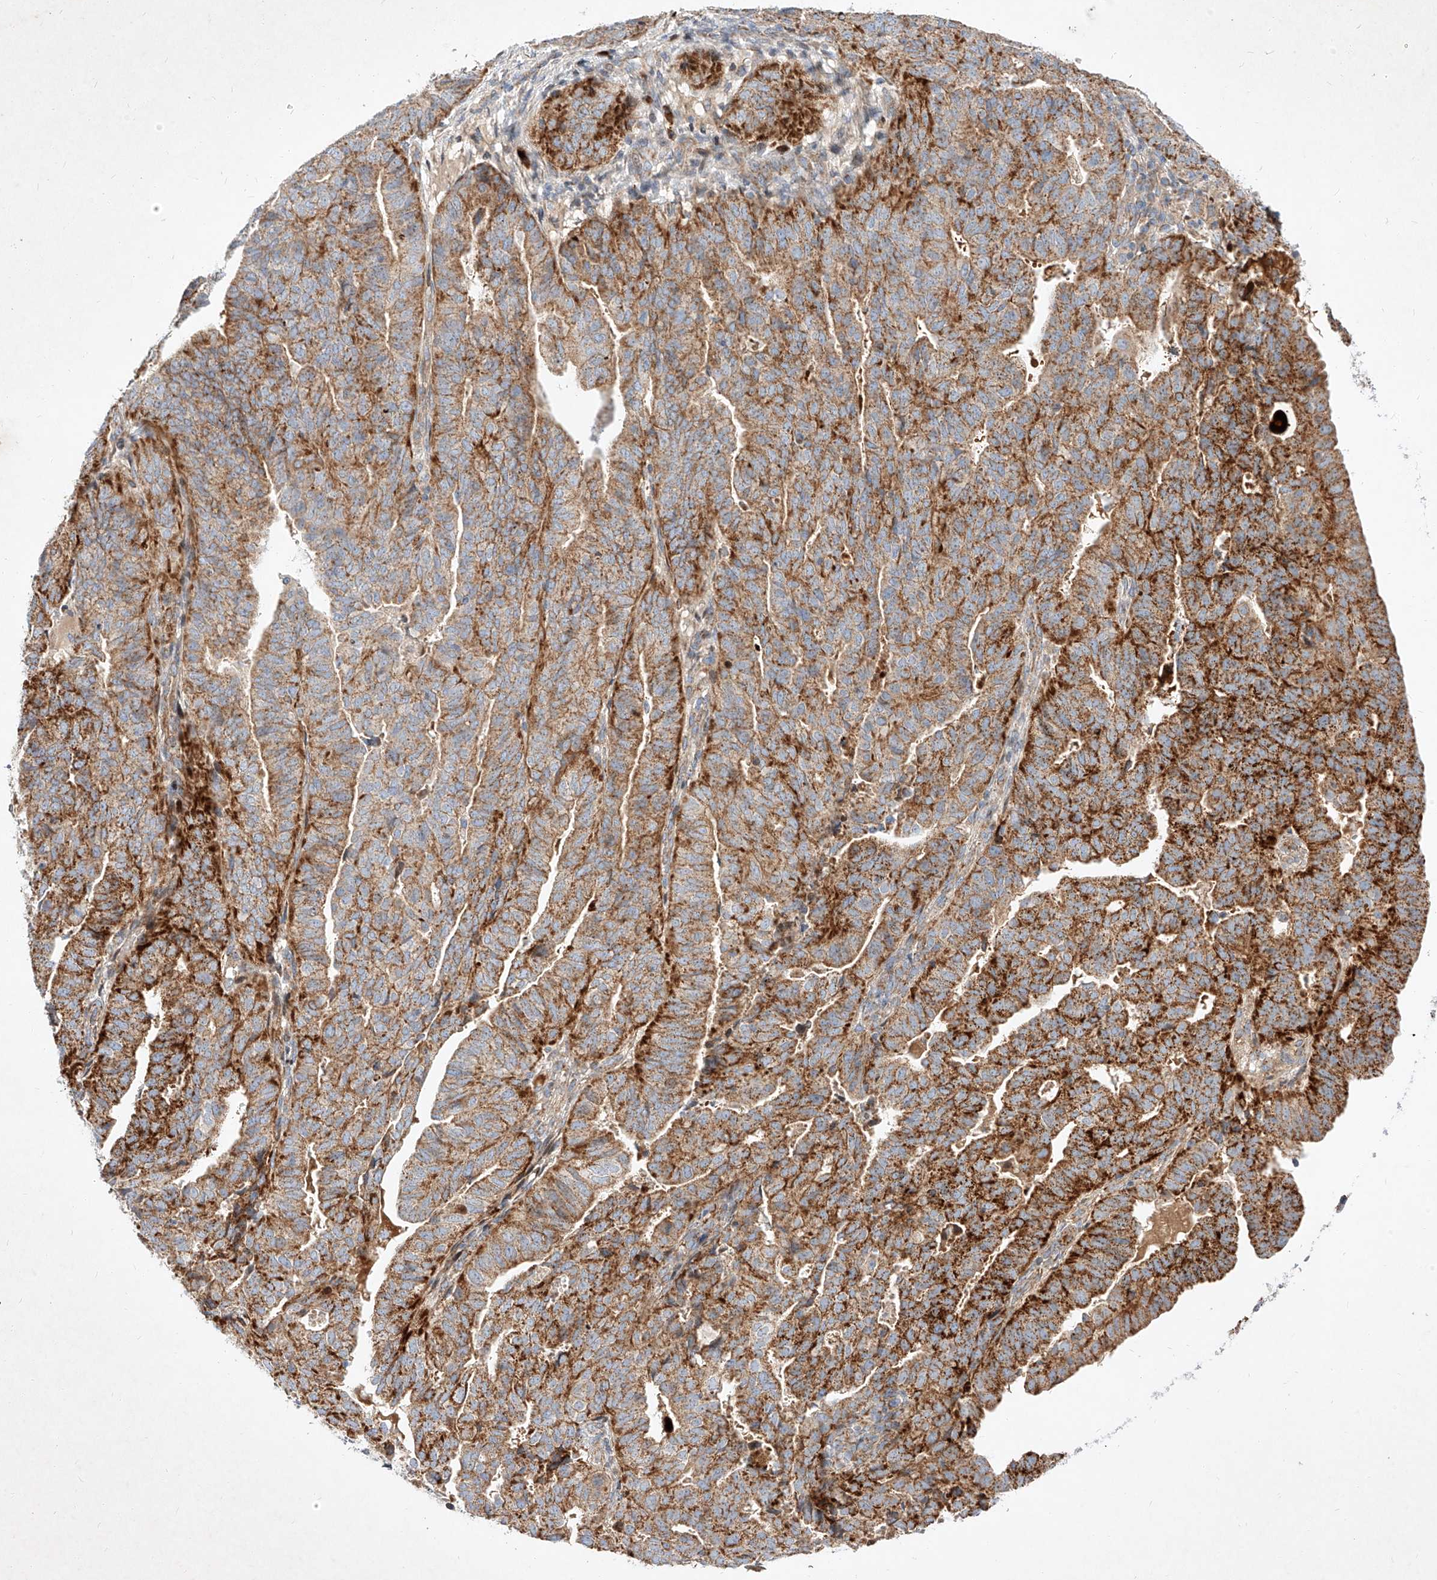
{"staining": {"intensity": "strong", "quantity": ">75%", "location": "cytoplasmic/membranous"}, "tissue": "endometrial cancer", "cell_type": "Tumor cells", "image_type": "cancer", "snomed": [{"axis": "morphology", "description": "Adenocarcinoma, NOS"}, {"axis": "topography", "description": "Uterus"}], "caption": "DAB (3,3'-diaminobenzidine) immunohistochemical staining of human adenocarcinoma (endometrial) demonstrates strong cytoplasmic/membranous protein staining in about >75% of tumor cells.", "gene": "OSGEPL1", "patient": {"sex": "female", "age": 77}}